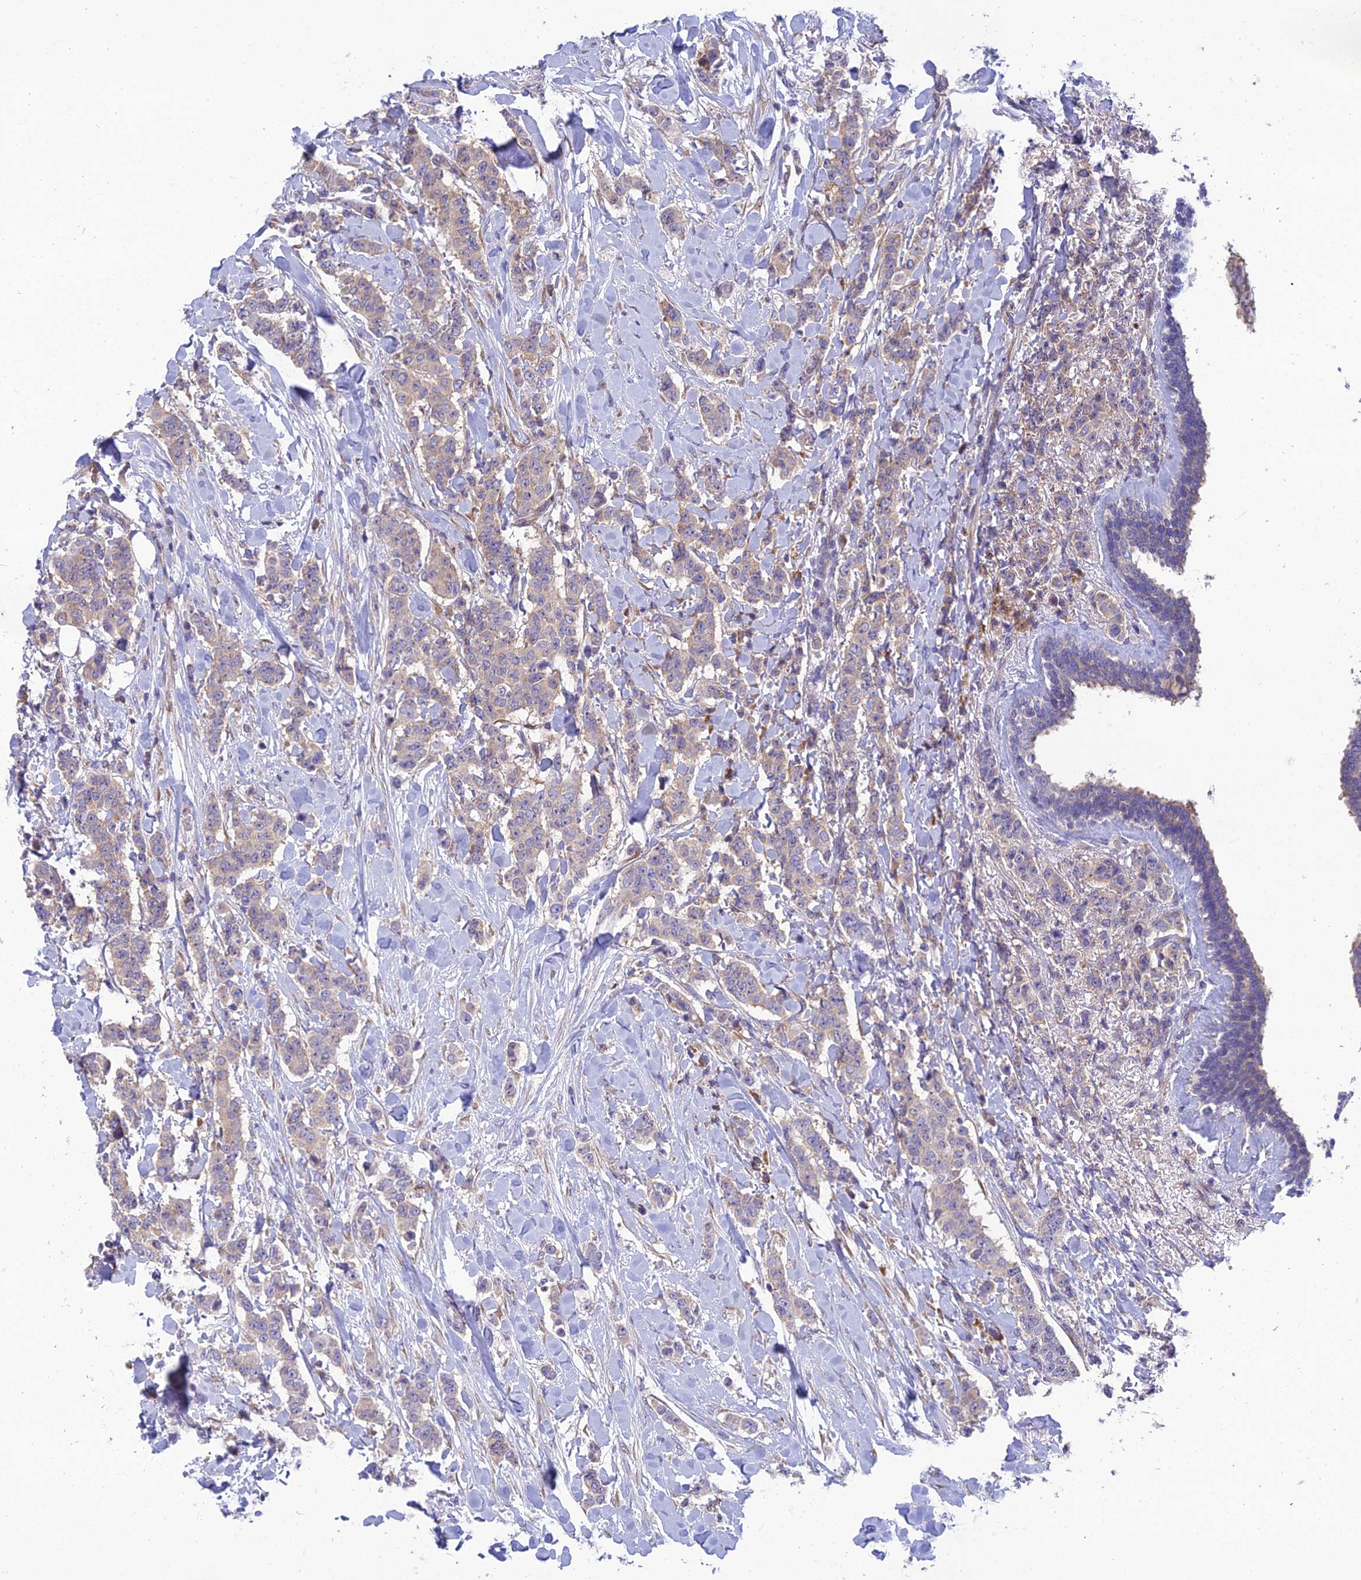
{"staining": {"intensity": "weak", "quantity": "<25%", "location": "cytoplasmic/membranous"}, "tissue": "breast cancer", "cell_type": "Tumor cells", "image_type": "cancer", "snomed": [{"axis": "morphology", "description": "Duct carcinoma"}, {"axis": "topography", "description": "Breast"}], "caption": "Photomicrograph shows no protein expression in tumor cells of breast intraductal carcinoma tissue.", "gene": "CLCN7", "patient": {"sex": "female", "age": 40}}